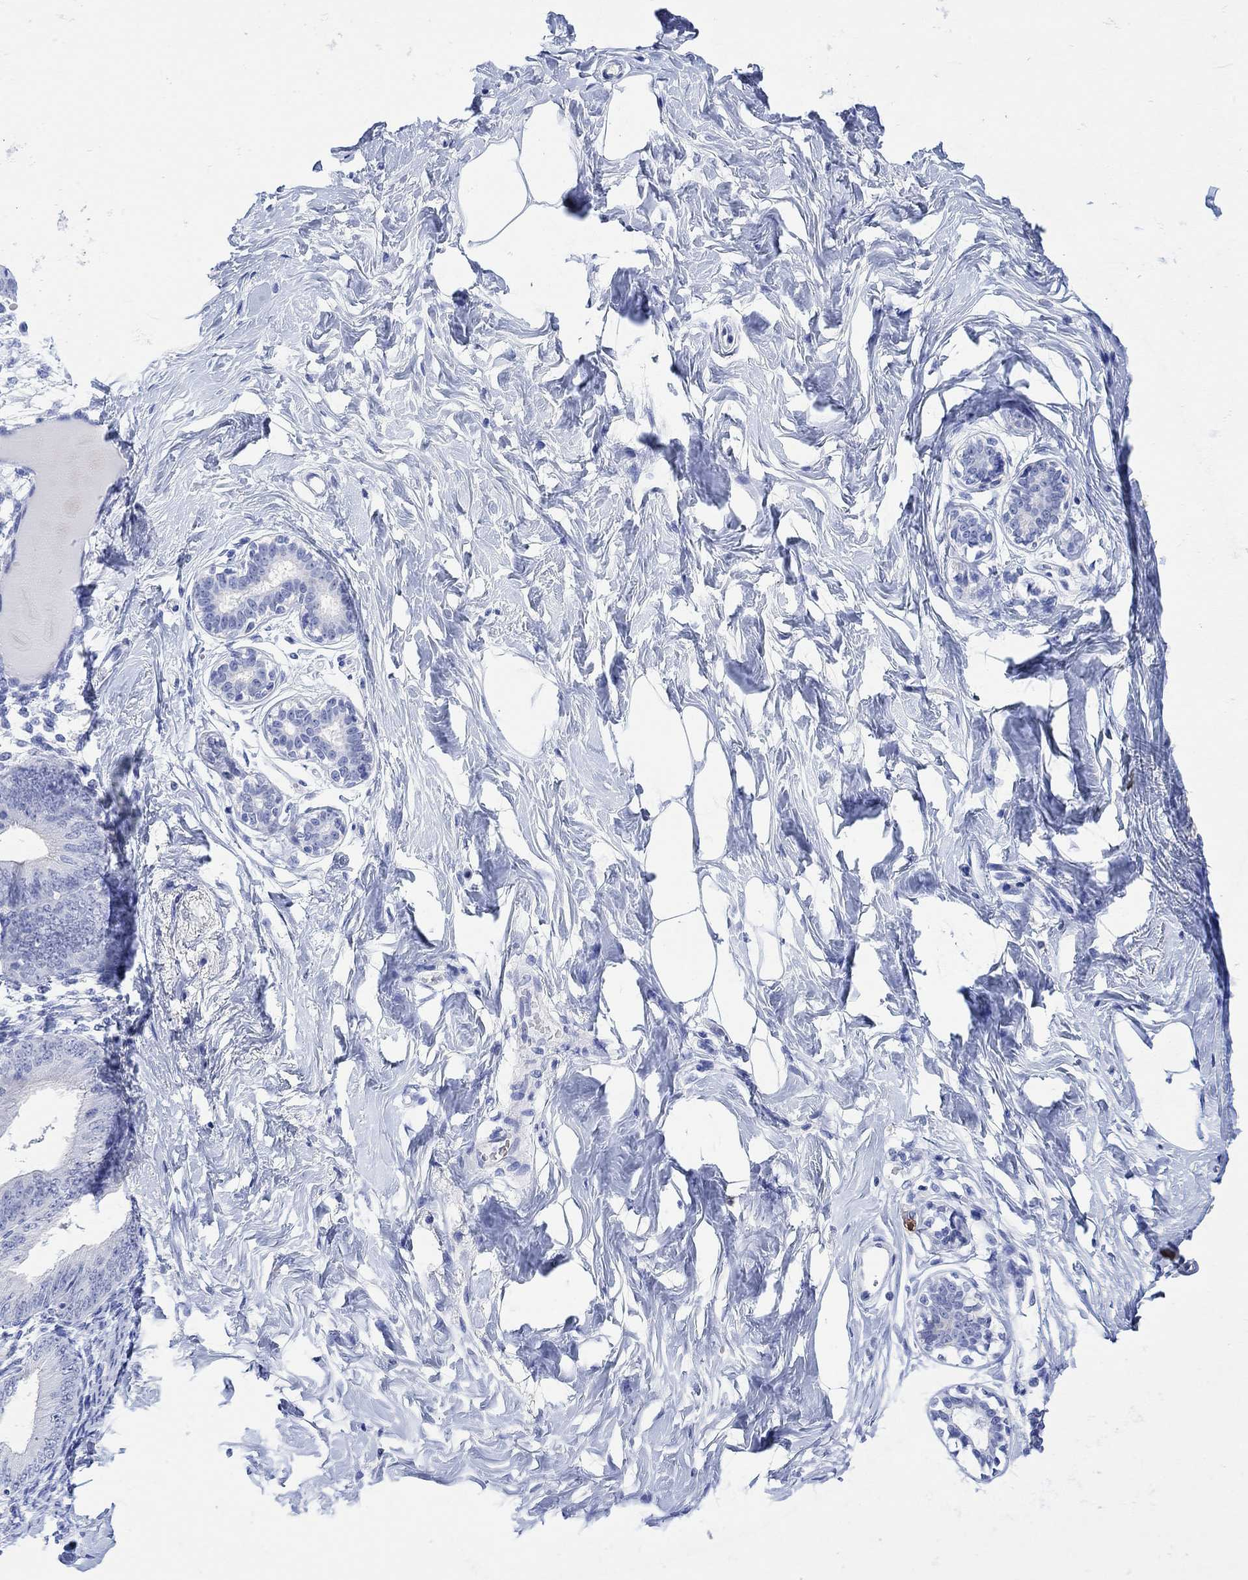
{"staining": {"intensity": "negative", "quantity": "none", "location": "none"}, "tissue": "breast", "cell_type": "Adipocytes", "image_type": "normal", "snomed": [{"axis": "morphology", "description": "Normal tissue, NOS"}, {"axis": "morphology", "description": "Lobular carcinoma, in situ"}, {"axis": "topography", "description": "Breast"}], "caption": "Immunohistochemistry of normal breast displays no positivity in adipocytes.", "gene": "LINGO3", "patient": {"sex": "female", "age": 35}}